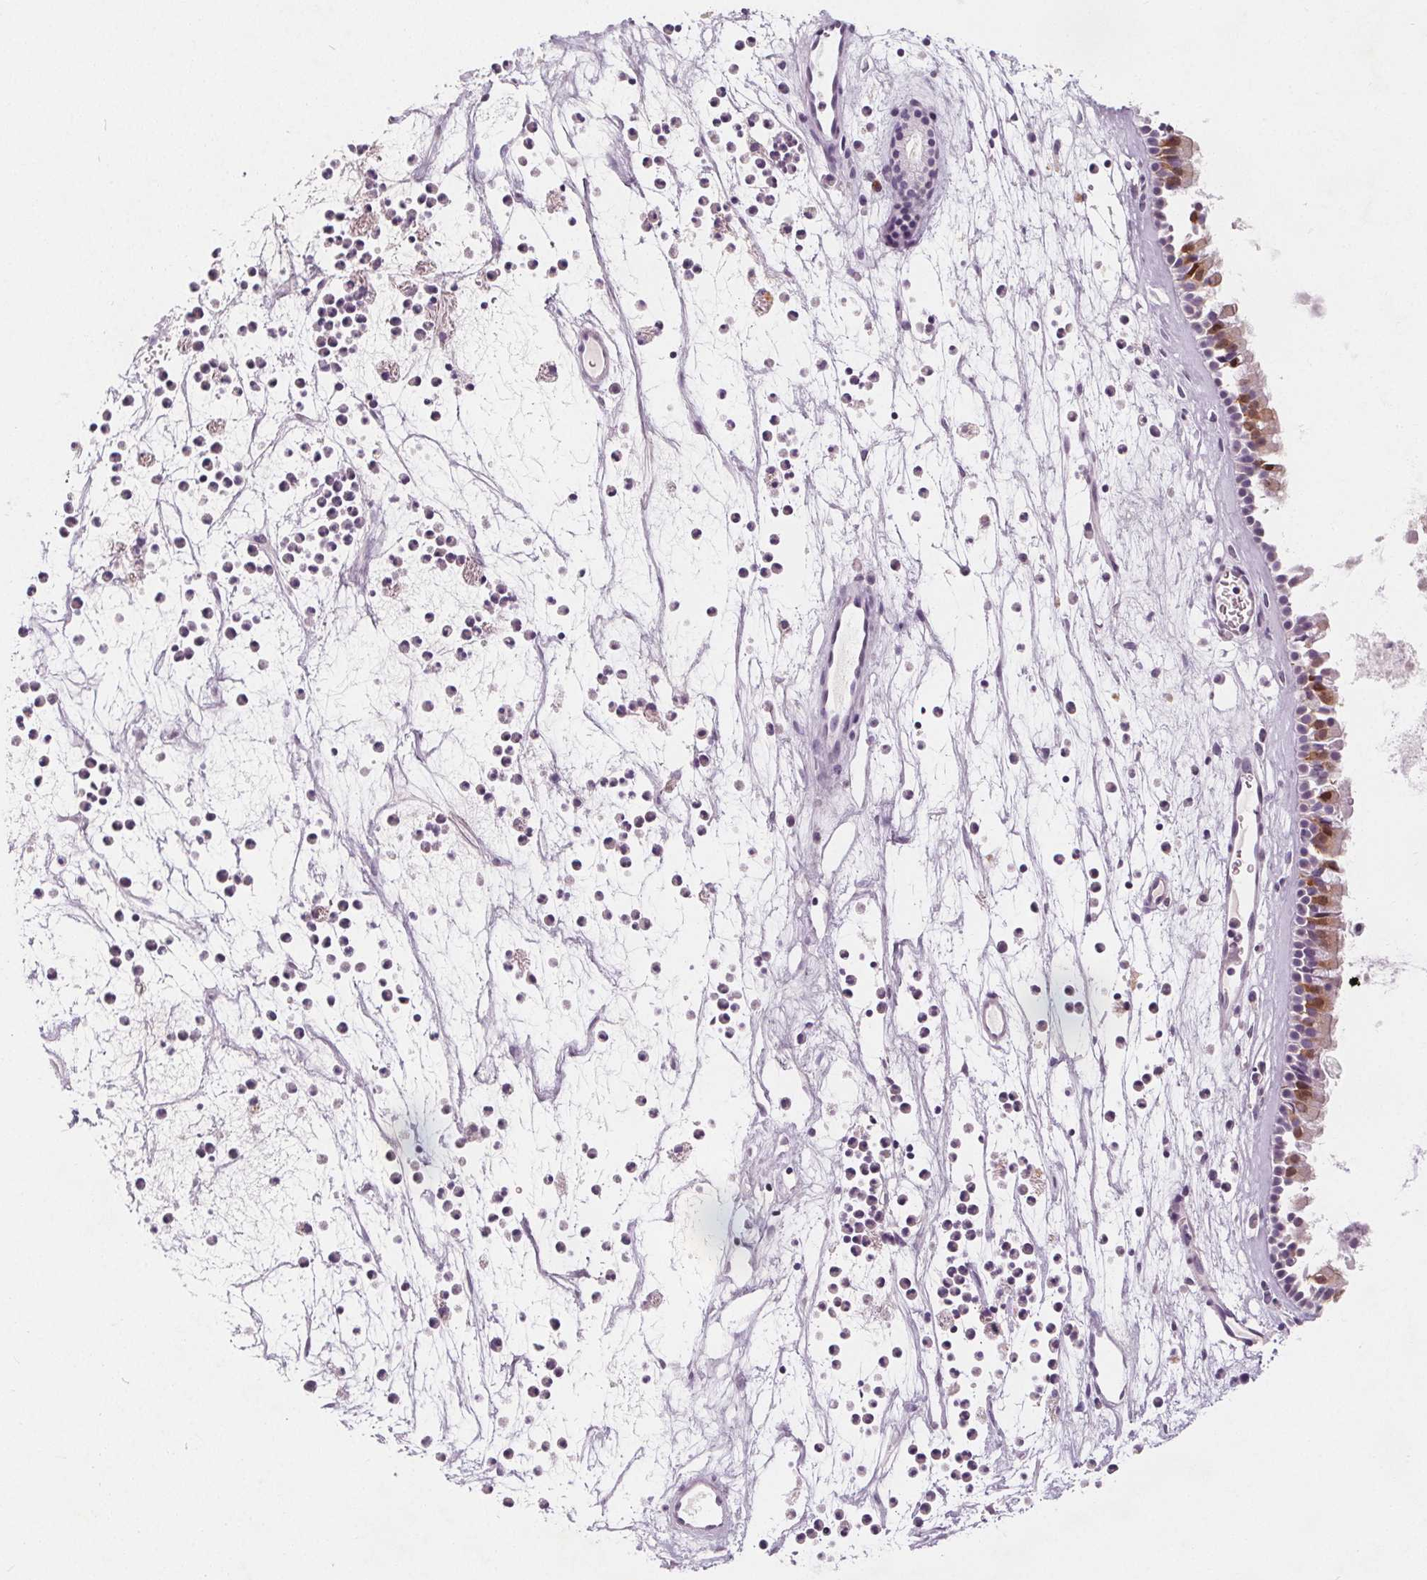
{"staining": {"intensity": "moderate", "quantity": "<25%", "location": "nuclear"}, "tissue": "nasopharynx", "cell_type": "Respiratory epithelial cells", "image_type": "normal", "snomed": [{"axis": "morphology", "description": "Normal tissue, NOS"}, {"axis": "topography", "description": "Nasopharynx"}], "caption": "About <25% of respiratory epithelial cells in benign nasopharynx demonstrate moderate nuclear protein expression as visualized by brown immunohistochemical staining.", "gene": "DBX2", "patient": {"sex": "female", "age": 52}}